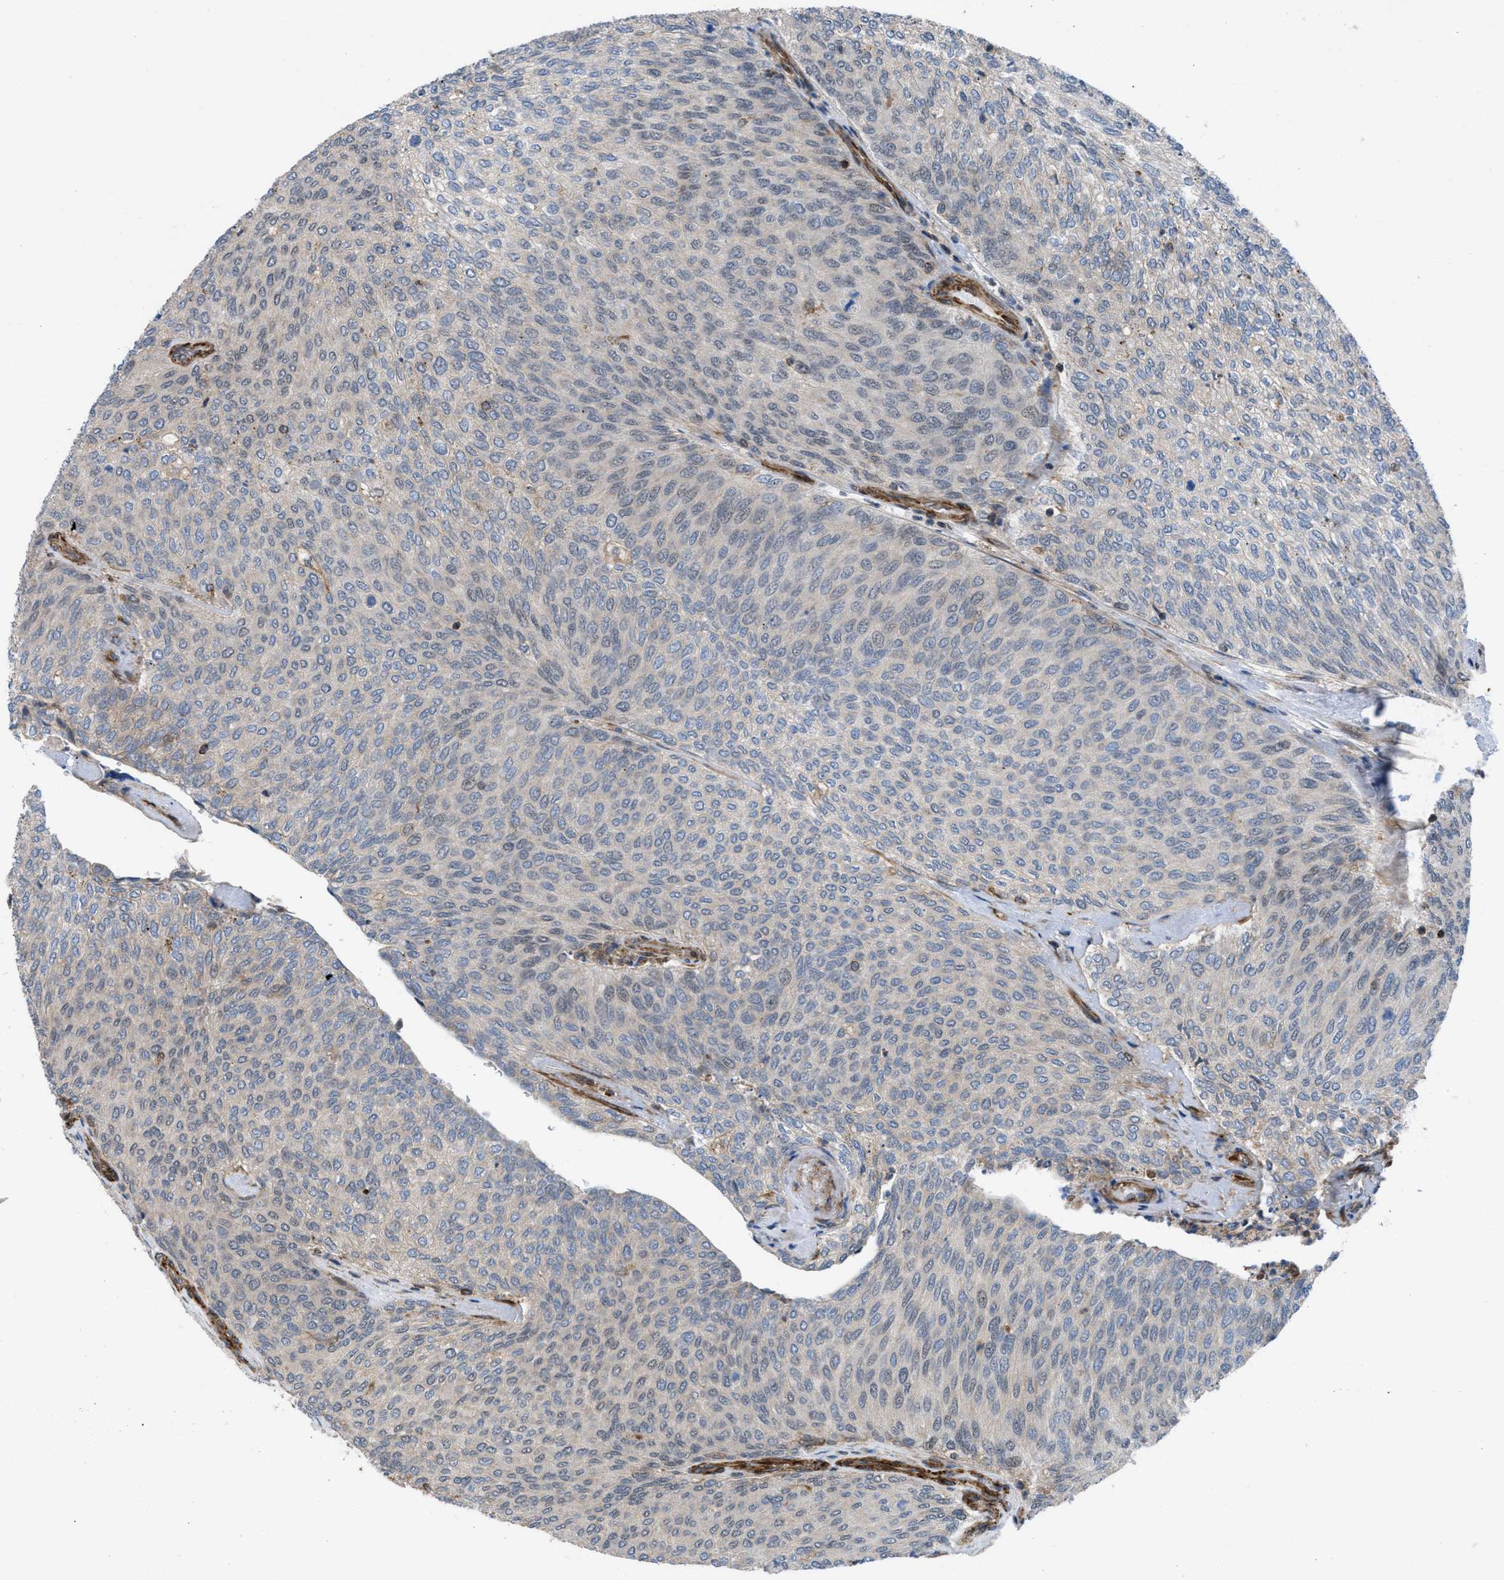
{"staining": {"intensity": "negative", "quantity": "none", "location": "none"}, "tissue": "urothelial cancer", "cell_type": "Tumor cells", "image_type": "cancer", "snomed": [{"axis": "morphology", "description": "Urothelial carcinoma, Low grade"}, {"axis": "topography", "description": "Urinary bladder"}], "caption": "Tumor cells show no significant staining in urothelial cancer.", "gene": "PTPRE", "patient": {"sex": "female", "age": 79}}